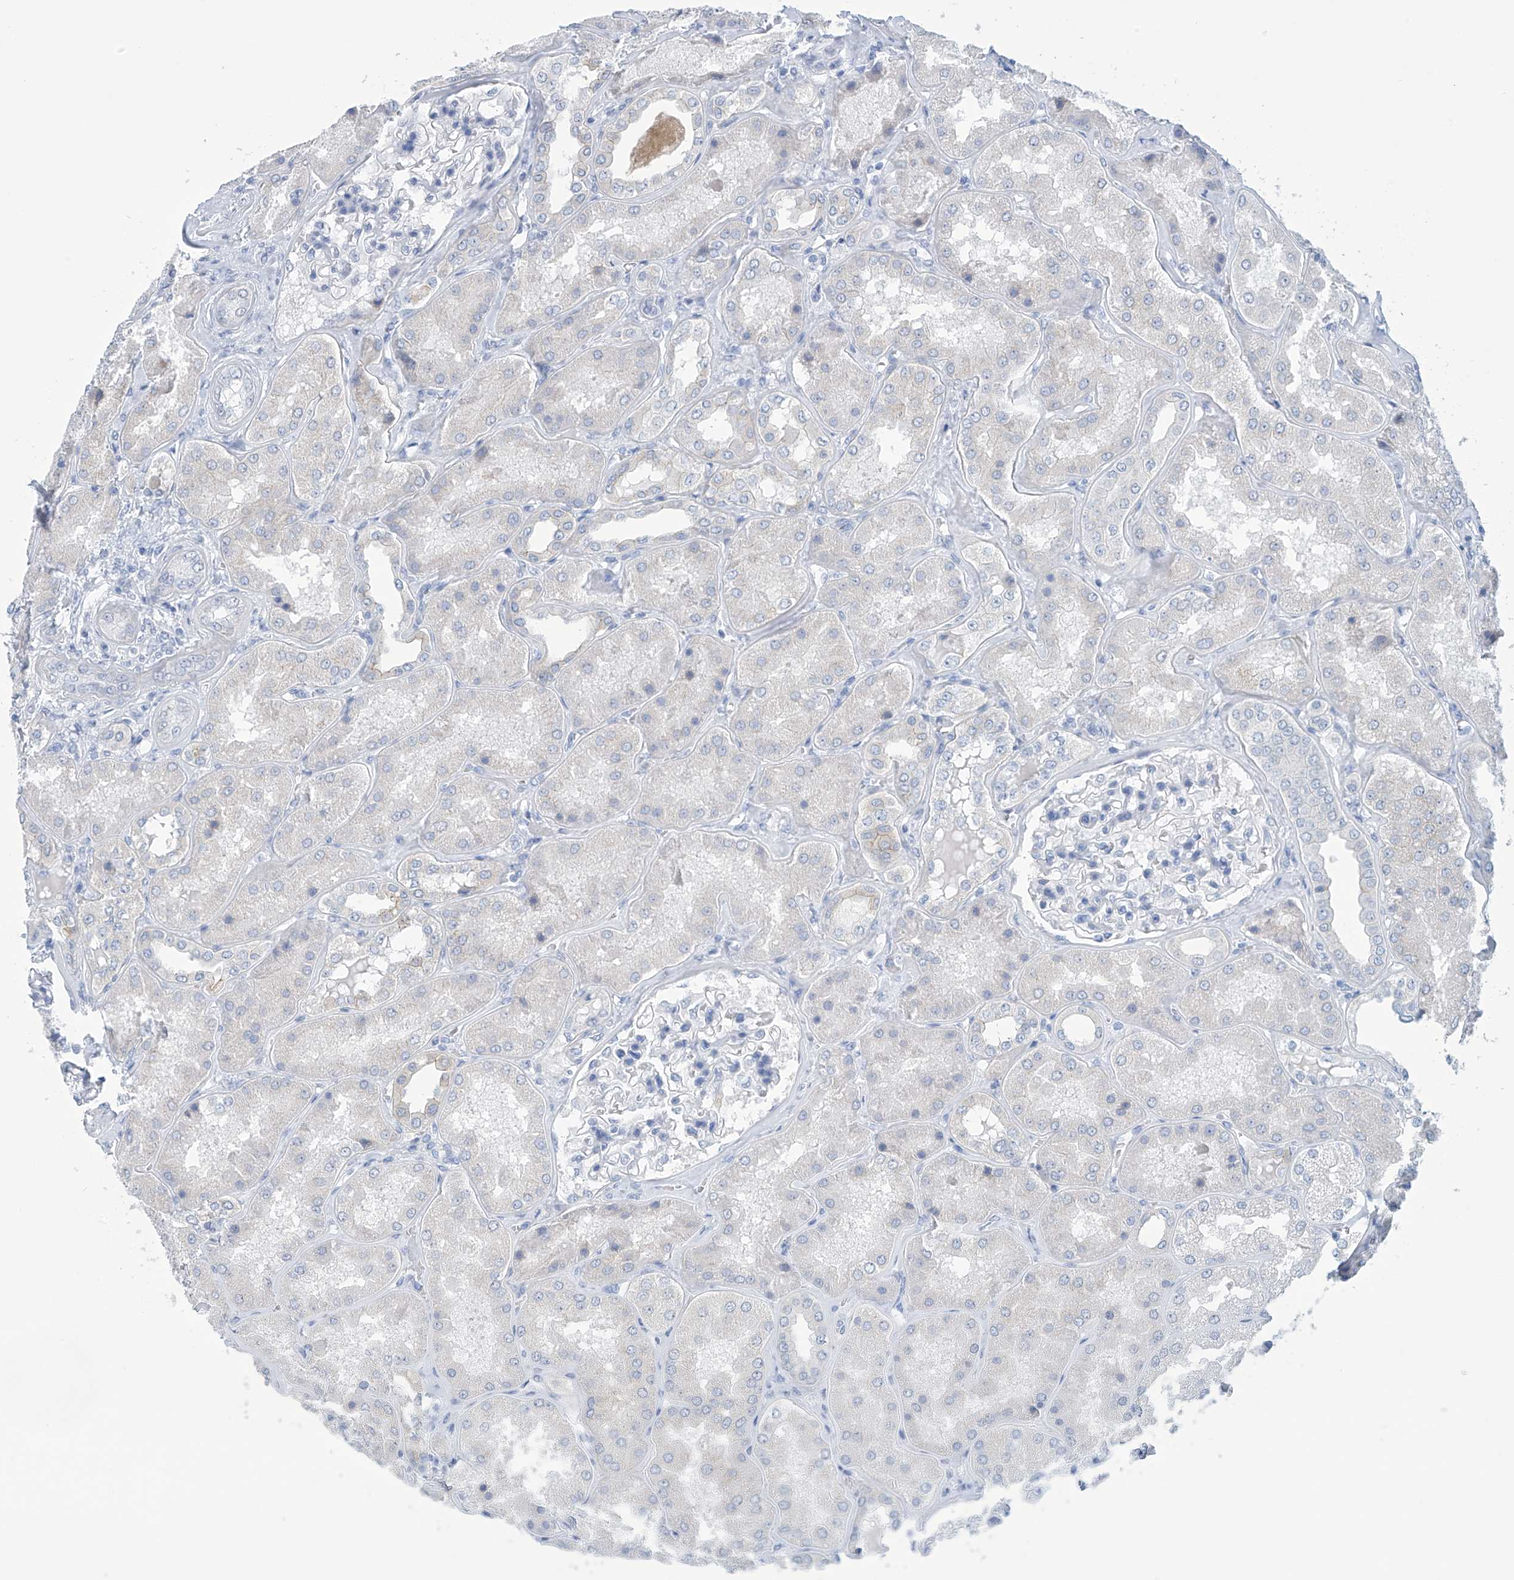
{"staining": {"intensity": "negative", "quantity": "none", "location": "none"}, "tissue": "kidney", "cell_type": "Cells in glomeruli", "image_type": "normal", "snomed": [{"axis": "morphology", "description": "Normal tissue, NOS"}, {"axis": "topography", "description": "Kidney"}], "caption": "Immunohistochemistry image of benign kidney: kidney stained with DAB (3,3'-diaminobenzidine) exhibits no significant protein expression in cells in glomeruli.", "gene": "DSP", "patient": {"sex": "female", "age": 56}}